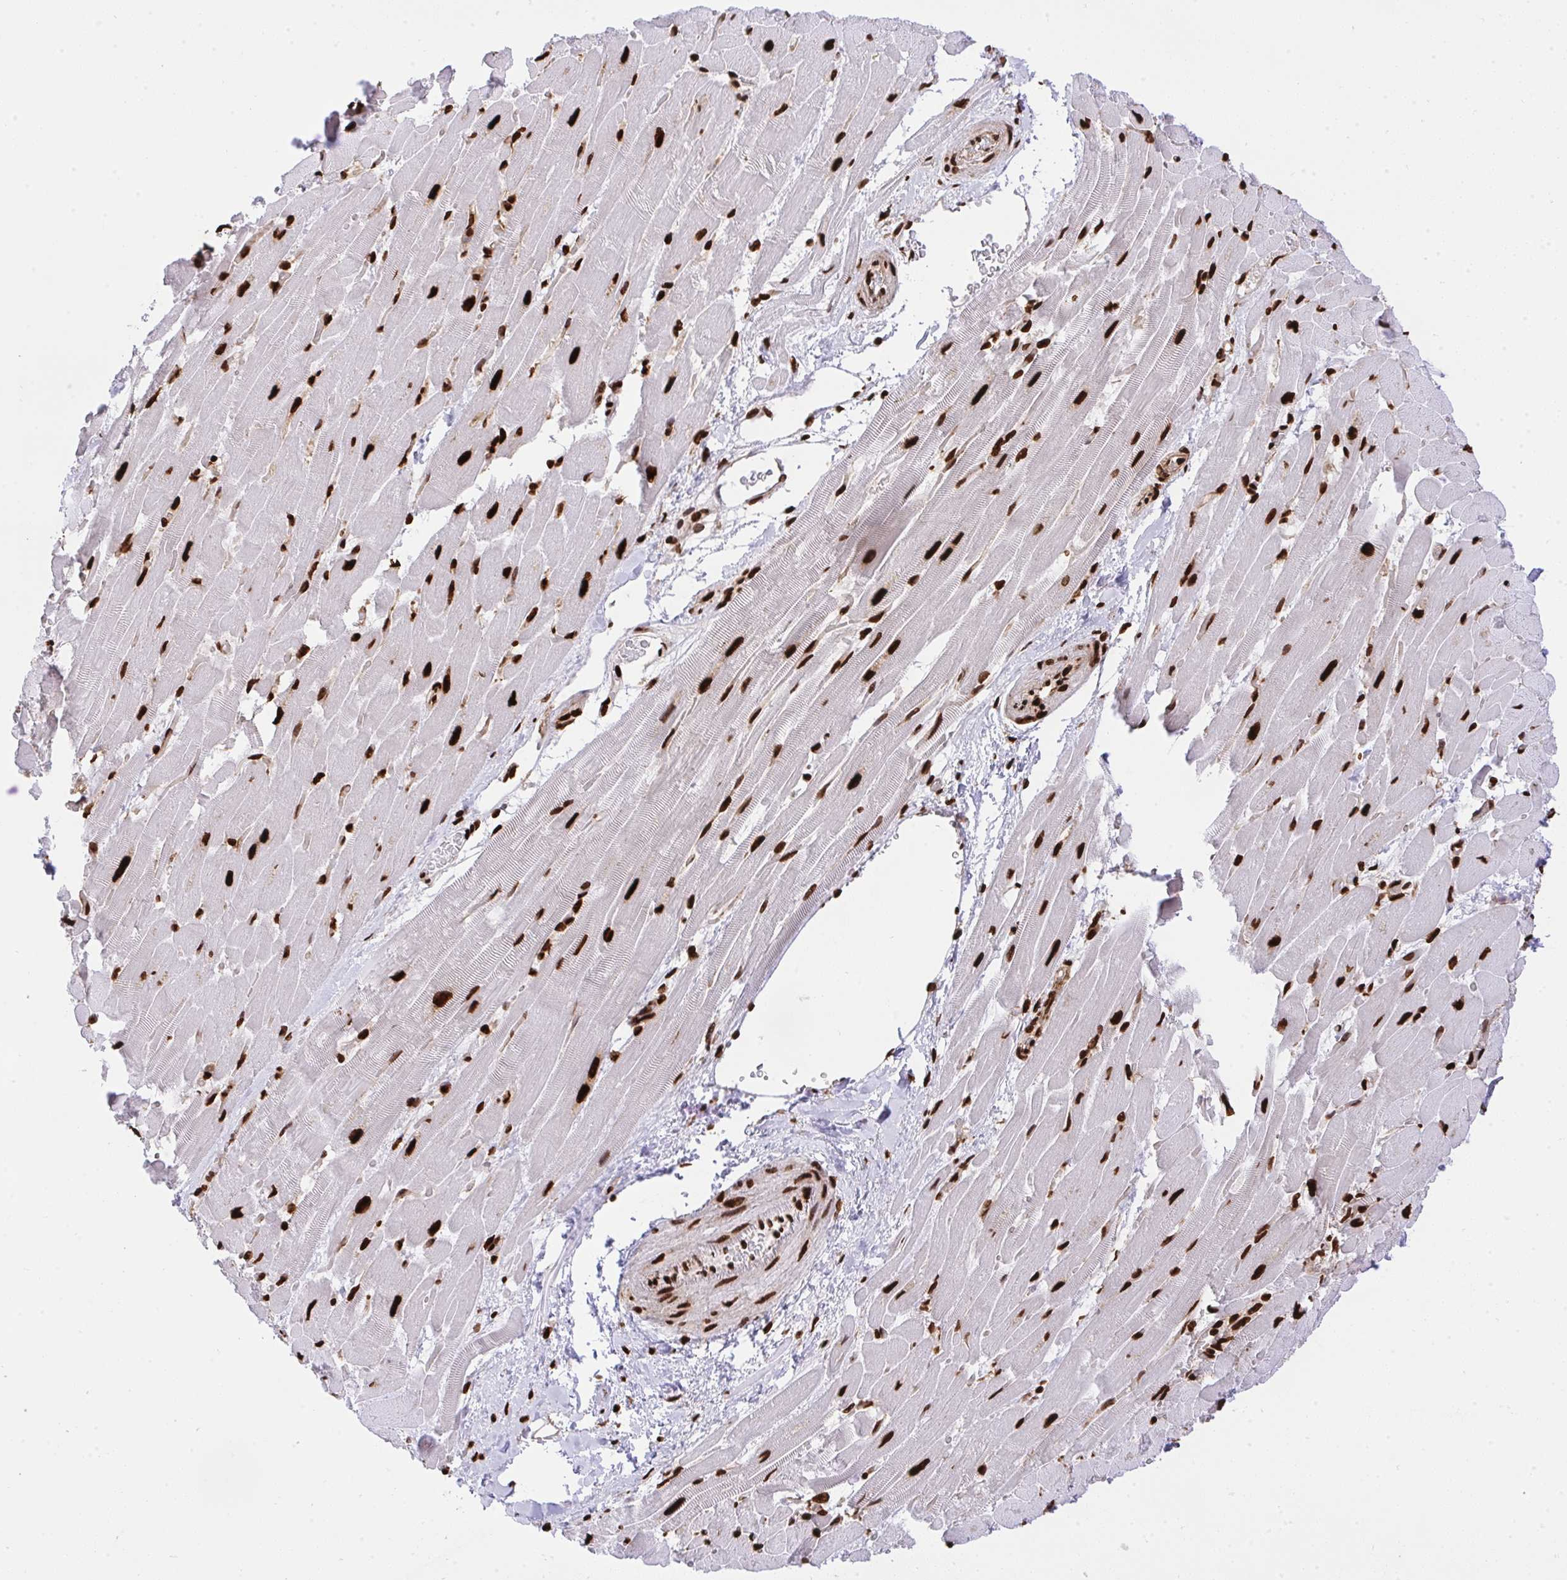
{"staining": {"intensity": "strong", "quantity": ">75%", "location": "cytoplasmic/membranous,nuclear"}, "tissue": "heart muscle", "cell_type": "Cardiomyocytes", "image_type": "normal", "snomed": [{"axis": "morphology", "description": "Normal tissue, NOS"}, {"axis": "topography", "description": "Heart"}], "caption": "Brown immunohistochemical staining in benign human heart muscle shows strong cytoplasmic/membranous,nuclear expression in about >75% of cardiomyocytes.", "gene": "HNRNPL", "patient": {"sex": "male", "age": 37}}